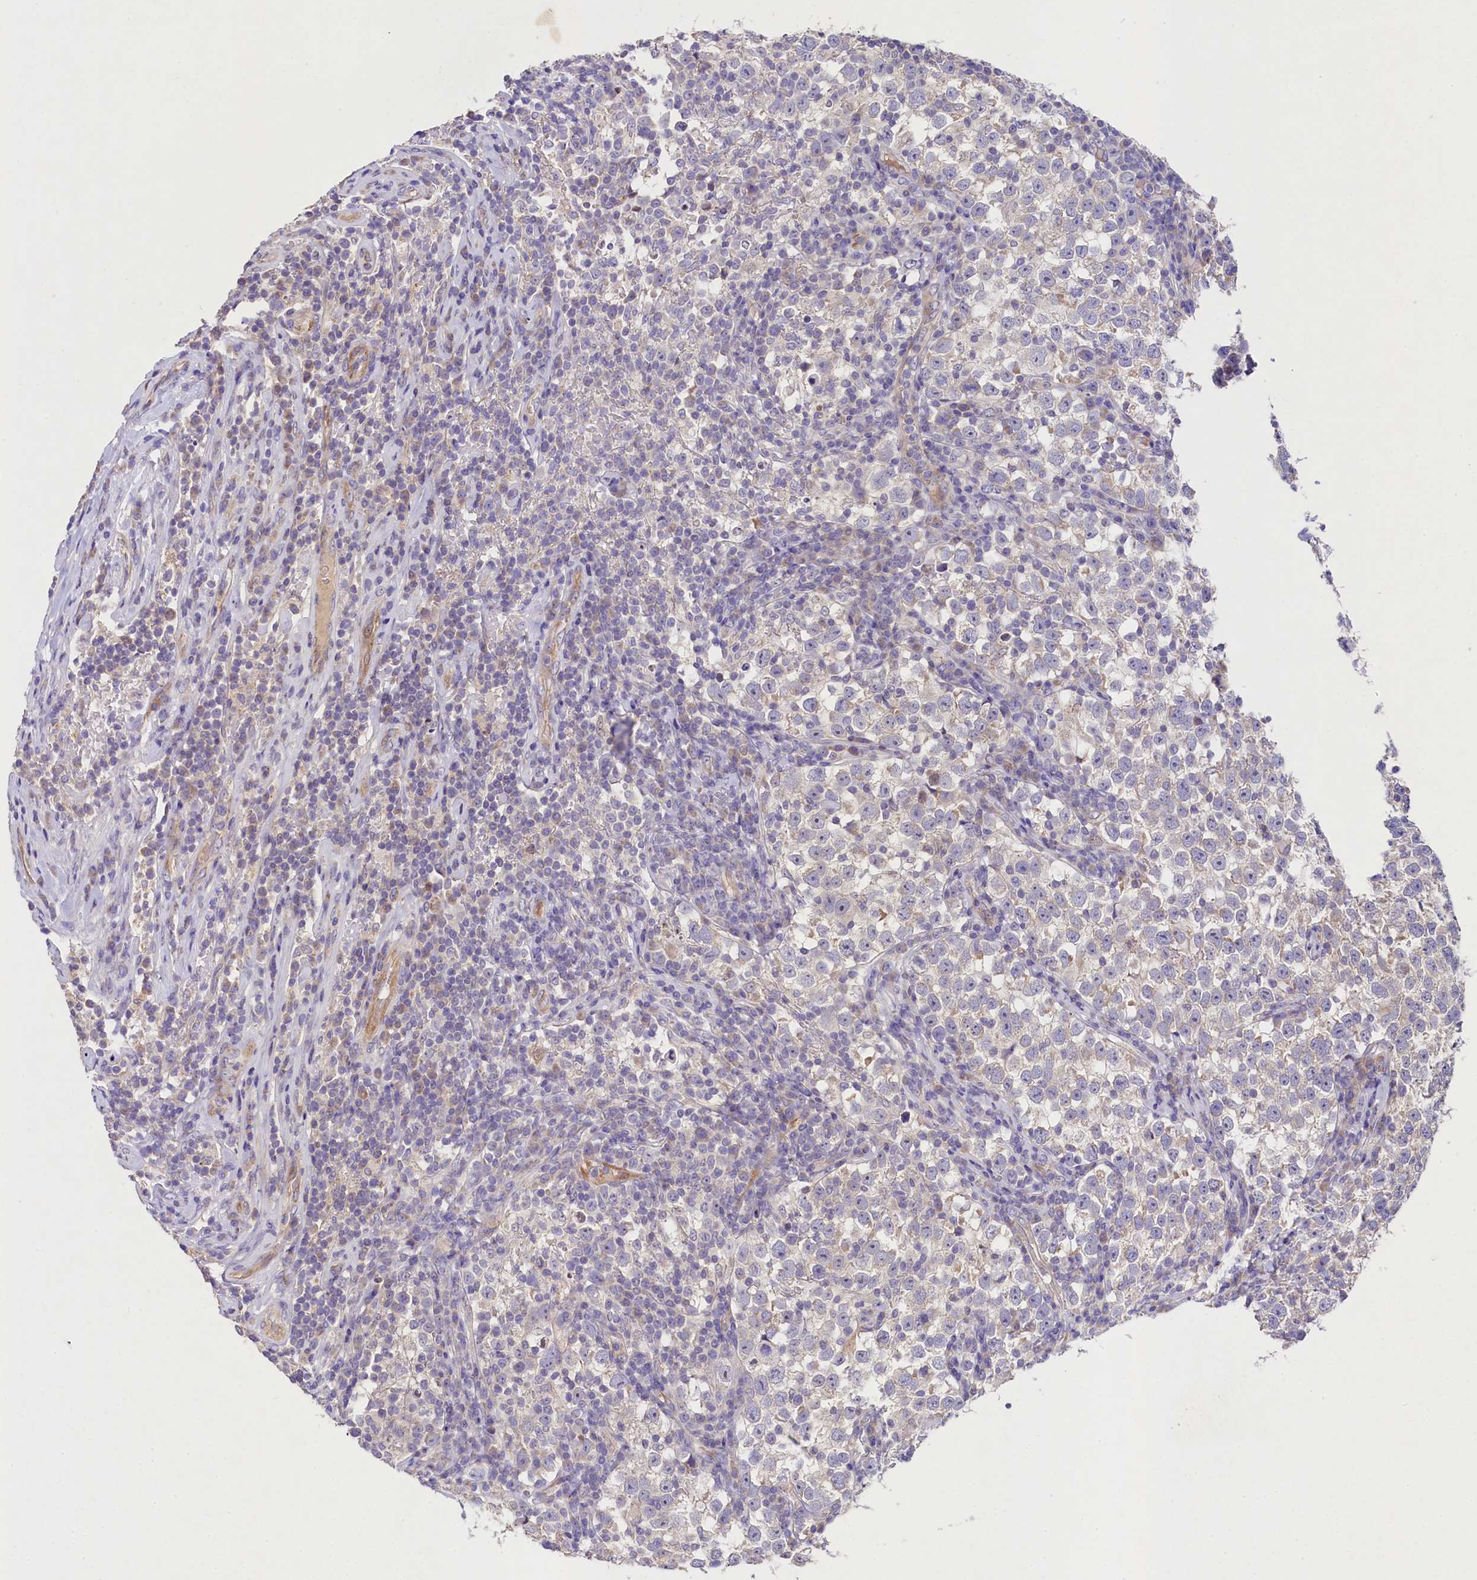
{"staining": {"intensity": "weak", "quantity": "<25%", "location": "cytoplasmic/membranous"}, "tissue": "testis cancer", "cell_type": "Tumor cells", "image_type": "cancer", "snomed": [{"axis": "morphology", "description": "Normal tissue, NOS"}, {"axis": "morphology", "description": "Seminoma, NOS"}, {"axis": "topography", "description": "Testis"}], "caption": "The IHC photomicrograph has no significant positivity in tumor cells of seminoma (testis) tissue. (IHC, brightfield microscopy, high magnification).", "gene": "FXYD6", "patient": {"sex": "male", "age": 43}}